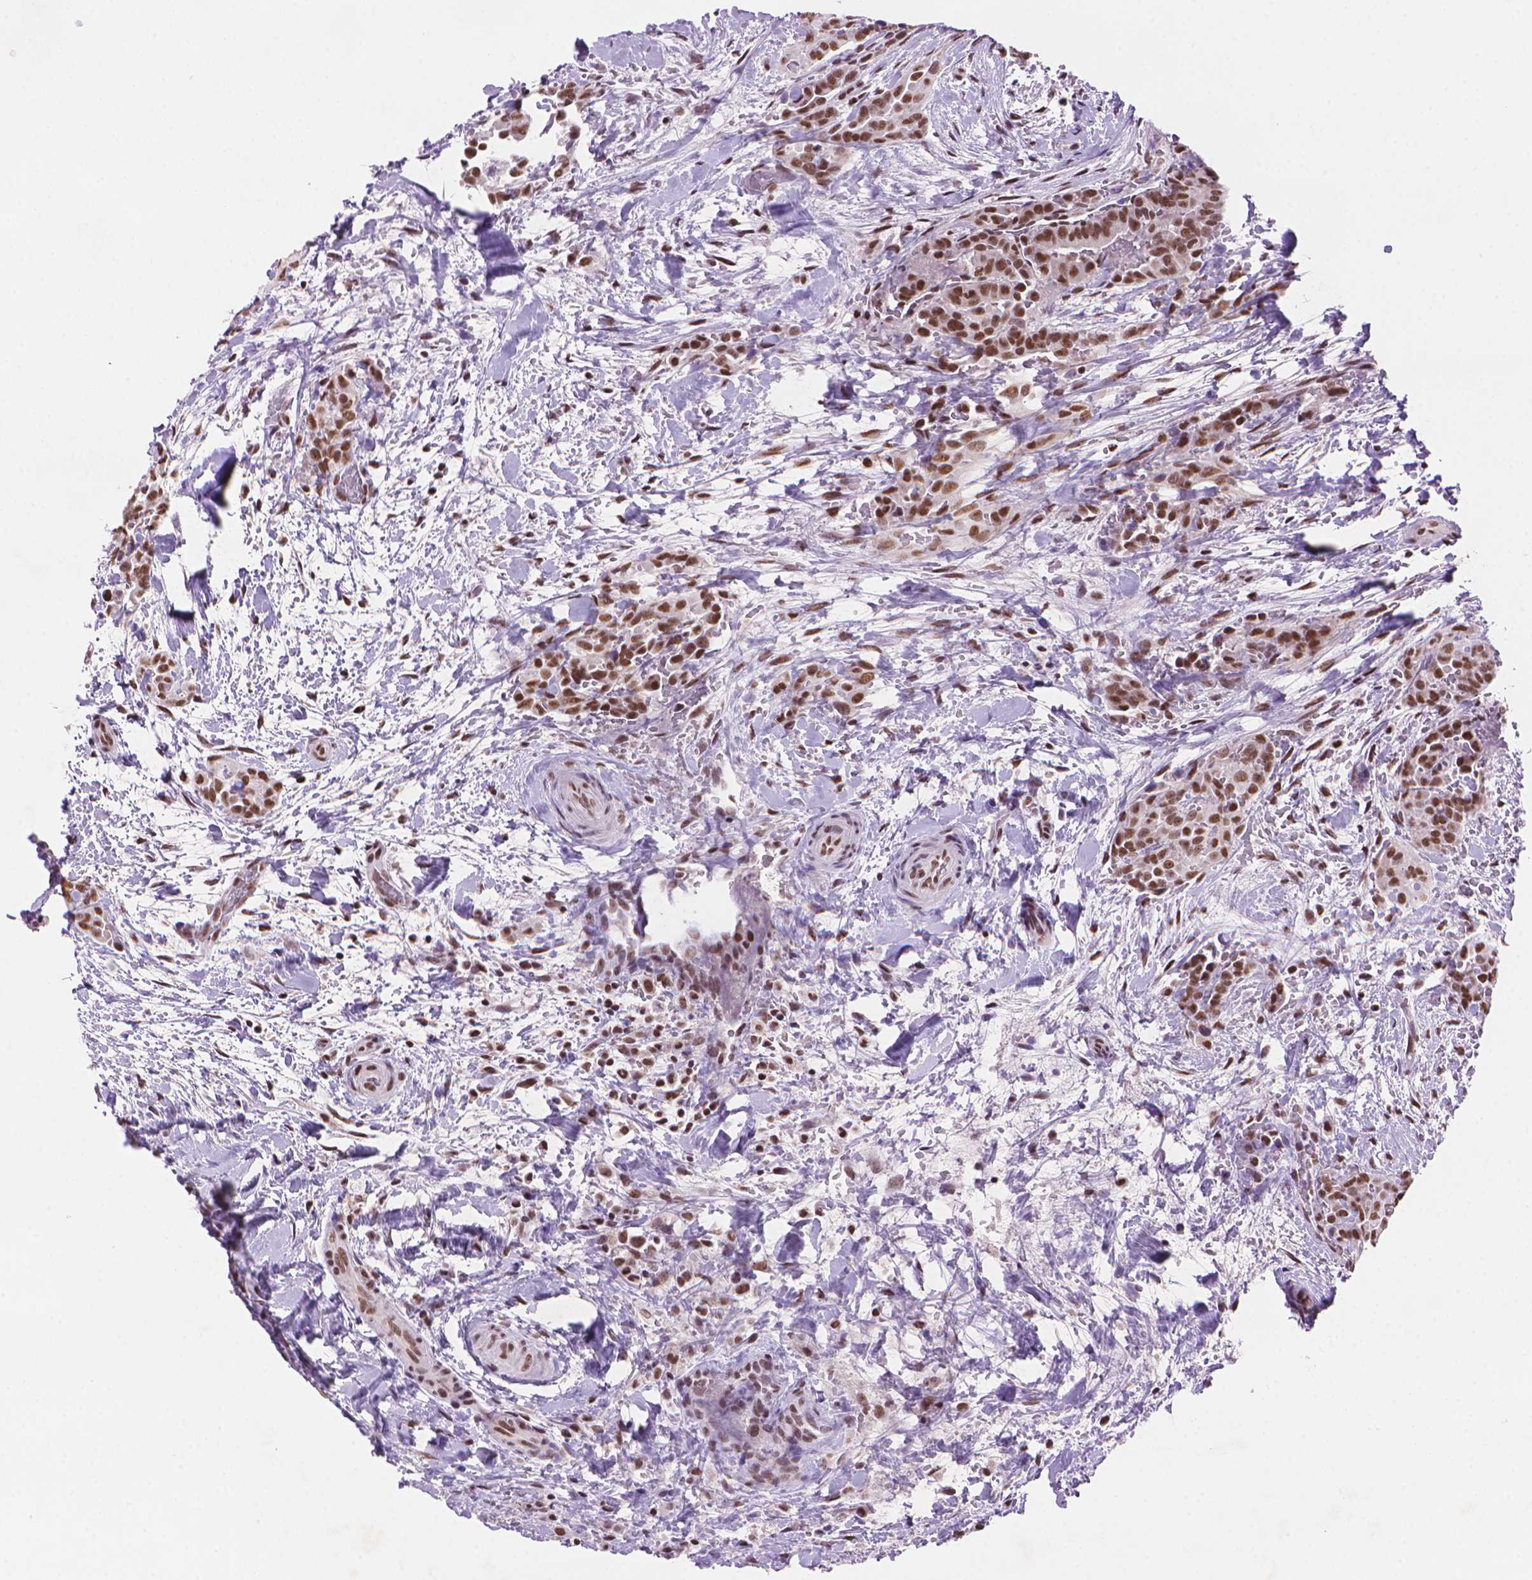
{"staining": {"intensity": "moderate", "quantity": ">75%", "location": "nuclear"}, "tissue": "thyroid cancer", "cell_type": "Tumor cells", "image_type": "cancer", "snomed": [{"axis": "morphology", "description": "Papillary adenocarcinoma, NOS"}, {"axis": "topography", "description": "Thyroid gland"}], "caption": "Immunohistochemistry staining of thyroid cancer (papillary adenocarcinoma), which displays medium levels of moderate nuclear positivity in approximately >75% of tumor cells indicating moderate nuclear protein staining. The staining was performed using DAB (3,3'-diaminobenzidine) (brown) for protein detection and nuclei were counterstained in hematoxylin (blue).", "gene": "RPA4", "patient": {"sex": "male", "age": 61}}